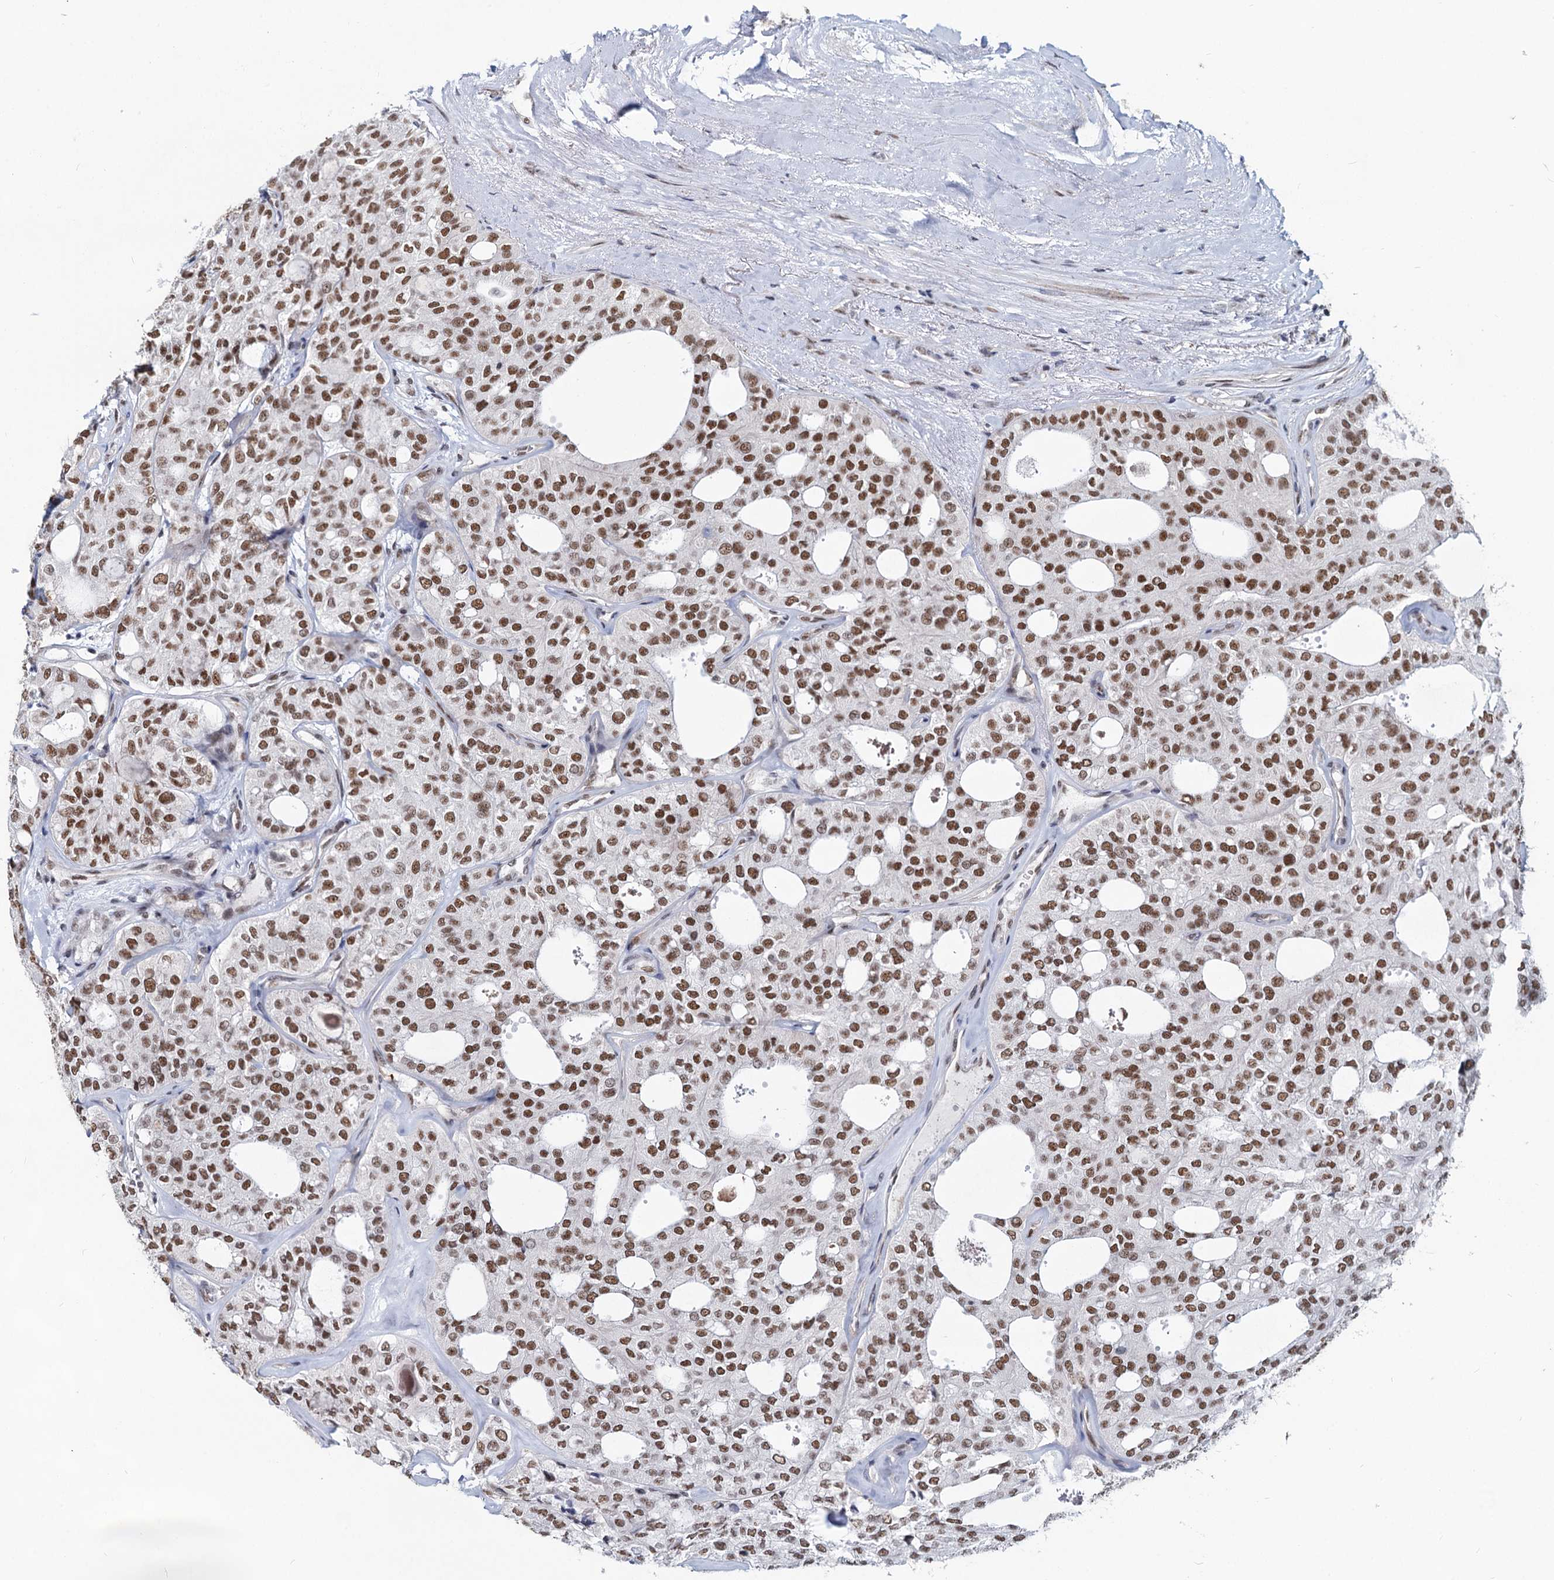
{"staining": {"intensity": "moderate", "quantity": ">75%", "location": "nuclear"}, "tissue": "thyroid cancer", "cell_type": "Tumor cells", "image_type": "cancer", "snomed": [{"axis": "morphology", "description": "Follicular adenoma carcinoma, NOS"}, {"axis": "topography", "description": "Thyroid gland"}], "caption": "Protein staining by immunohistochemistry (IHC) demonstrates moderate nuclear positivity in about >75% of tumor cells in follicular adenoma carcinoma (thyroid). Using DAB (3,3'-diaminobenzidine) (brown) and hematoxylin (blue) stains, captured at high magnification using brightfield microscopy.", "gene": "METTL14", "patient": {"sex": "male", "age": 75}}